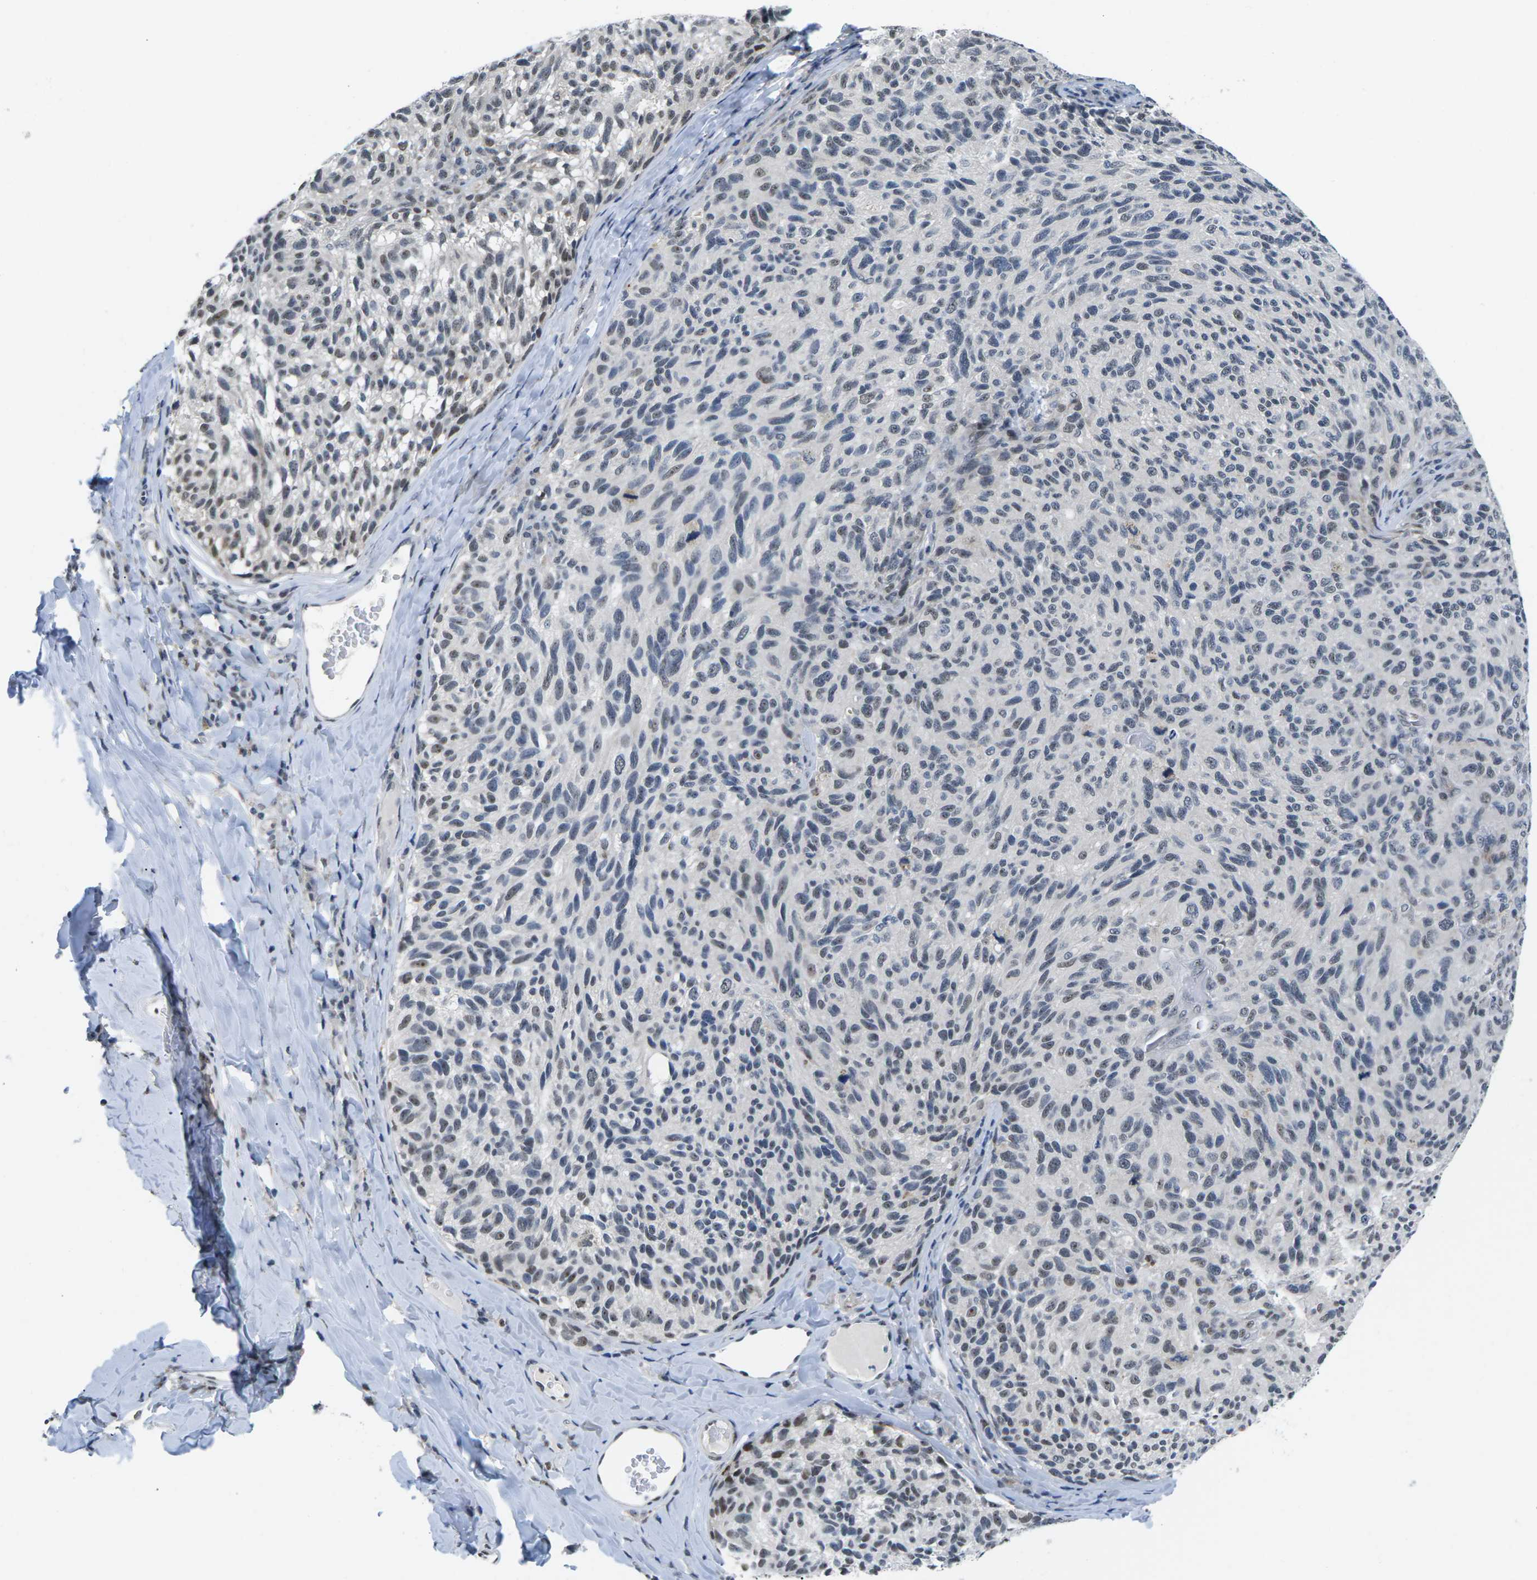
{"staining": {"intensity": "negative", "quantity": "none", "location": "none"}, "tissue": "melanoma", "cell_type": "Tumor cells", "image_type": "cancer", "snomed": [{"axis": "morphology", "description": "Malignant melanoma, NOS"}, {"axis": "topography", "description": "Skin"}], "caption": "Human malignant melanoma stained for a protein using immunohistochemistry shows no expression in tumor cells.", "gene": "NSRP1", "patient": {"sex": "female", "age": 73}}